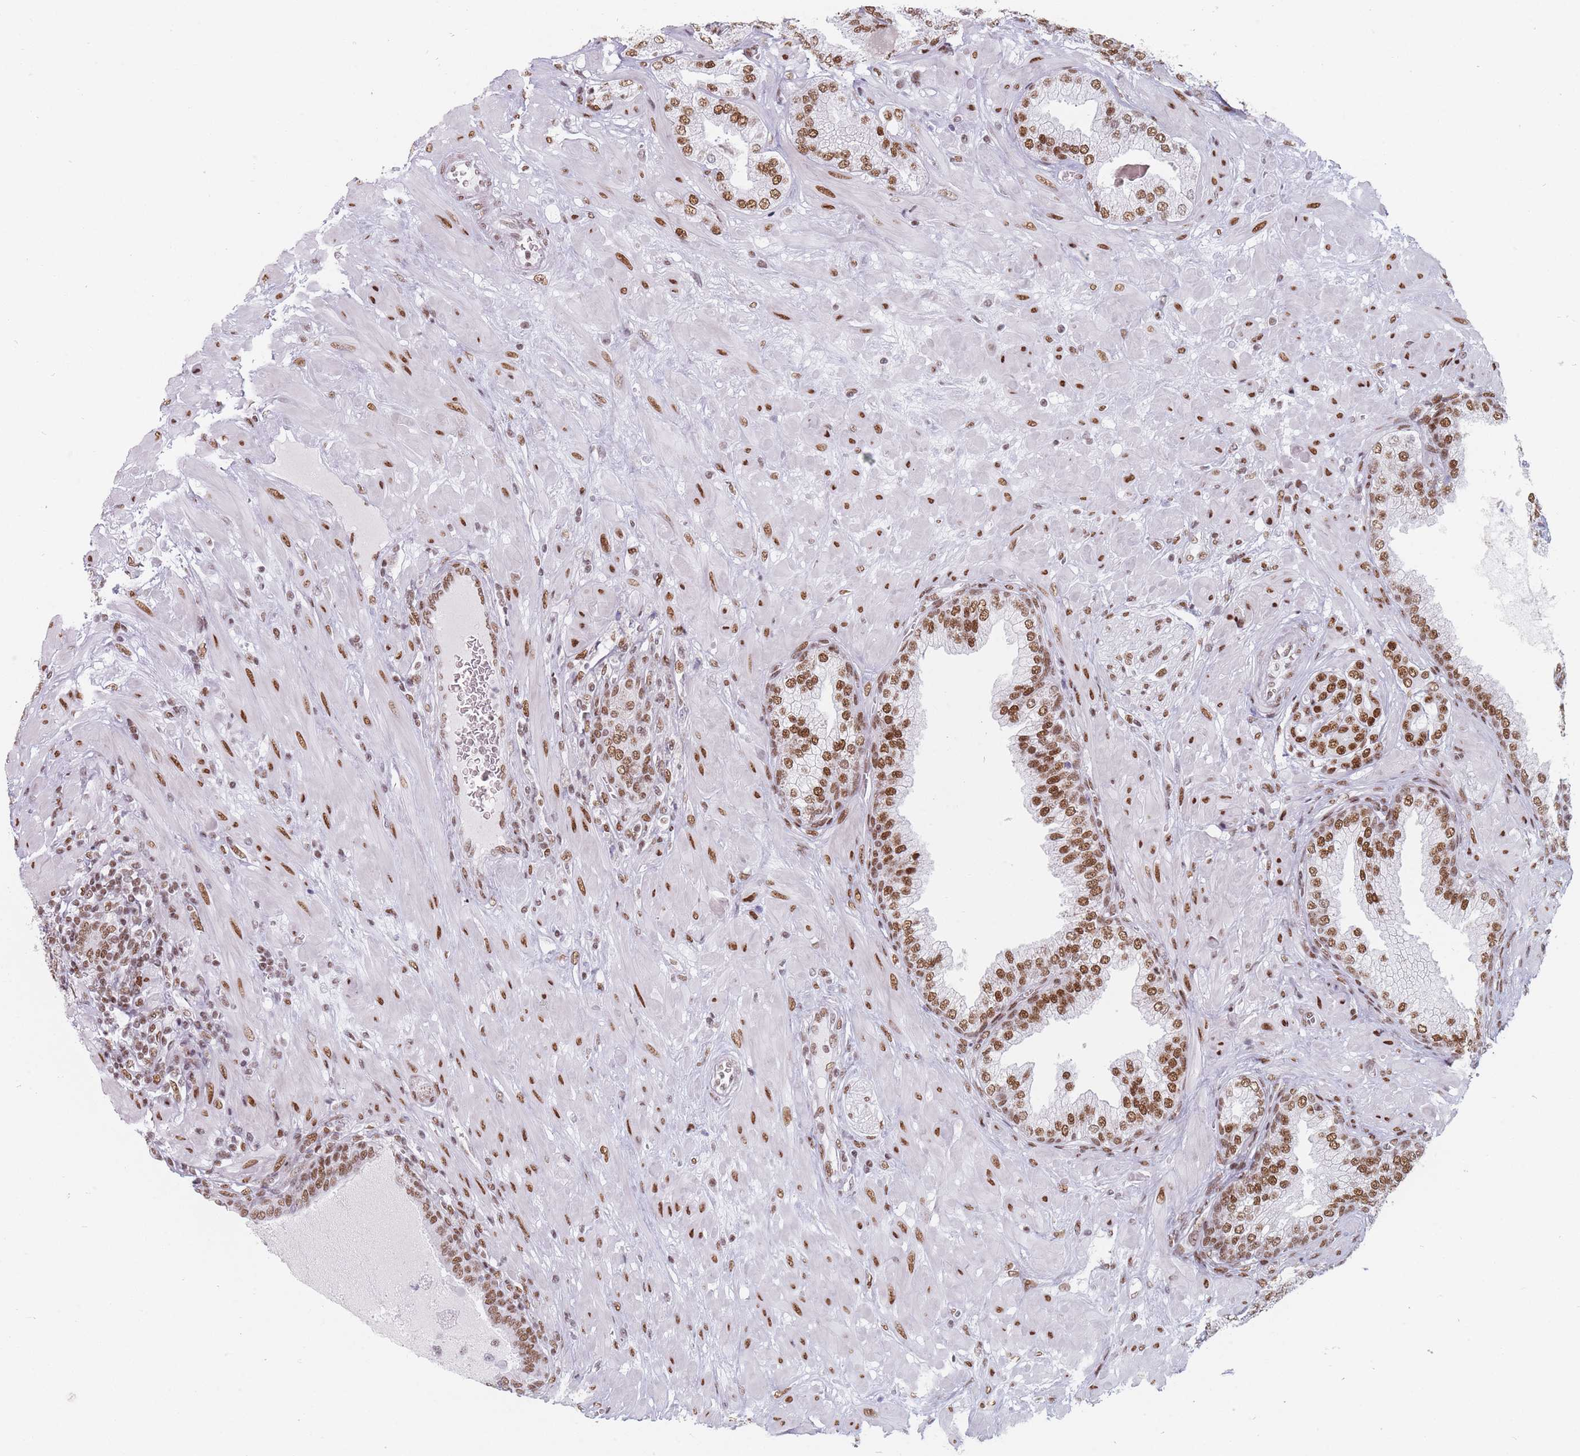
{"staining": {"intensity": "moderate", "quantity": ">75%", "location": "nuclear"}, "tissue": "prostate cancer", "cell_type": "Tumor cells", "image_type": "cancer", "snomed": [{"axis": "morphology", "description": "Adenocarcinoma, High grade"}, {"axis": "topography", "description": "Prostate"}], "caption": "Approximately >75% of tumor cells in human prostate cancer reveal moderate nuclear protein staining as visualized by brown immunohistochemical staining.", "gene": "SAFB2", "patient": {"sex": "male", "age": 55}}